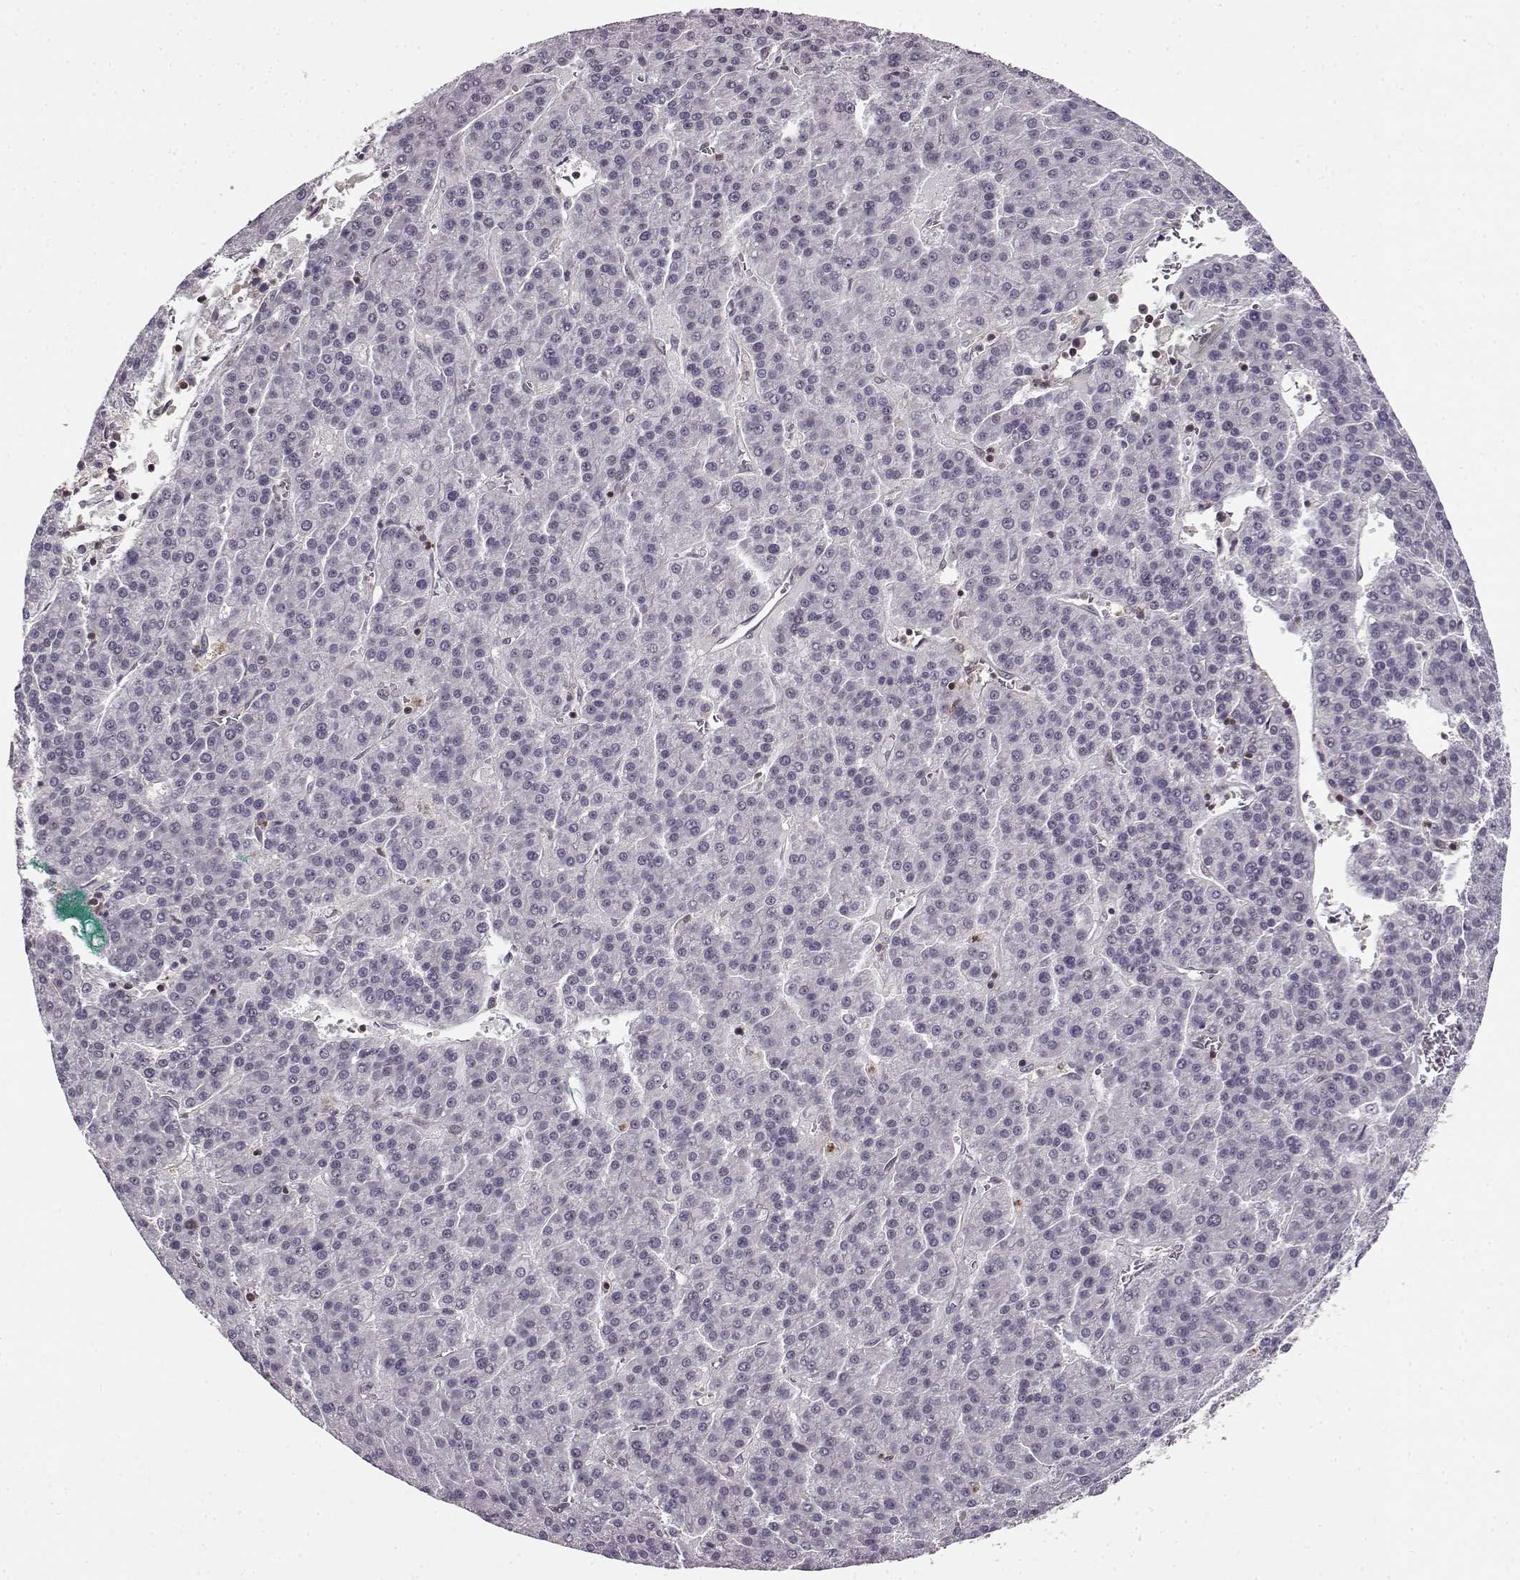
{"staining": {"intensity": "negative", "quantity": "none", "location": "none"}, "tissue": "liver cancer", "cell_type": "Tumor cells", "image_type": "cancer", "snomed": [{"axis": "morphology", "description": "Carcinoma, Hepatocellular, NOS"}, {"axis": "topography", "description": "Liver"}], "caption": "Tumor cells are negative for protein expression in human liver cancer (hepatocellular carcinoma).", "gene": "MFSD1", "patient": {"sex": "female", "age": 58}}